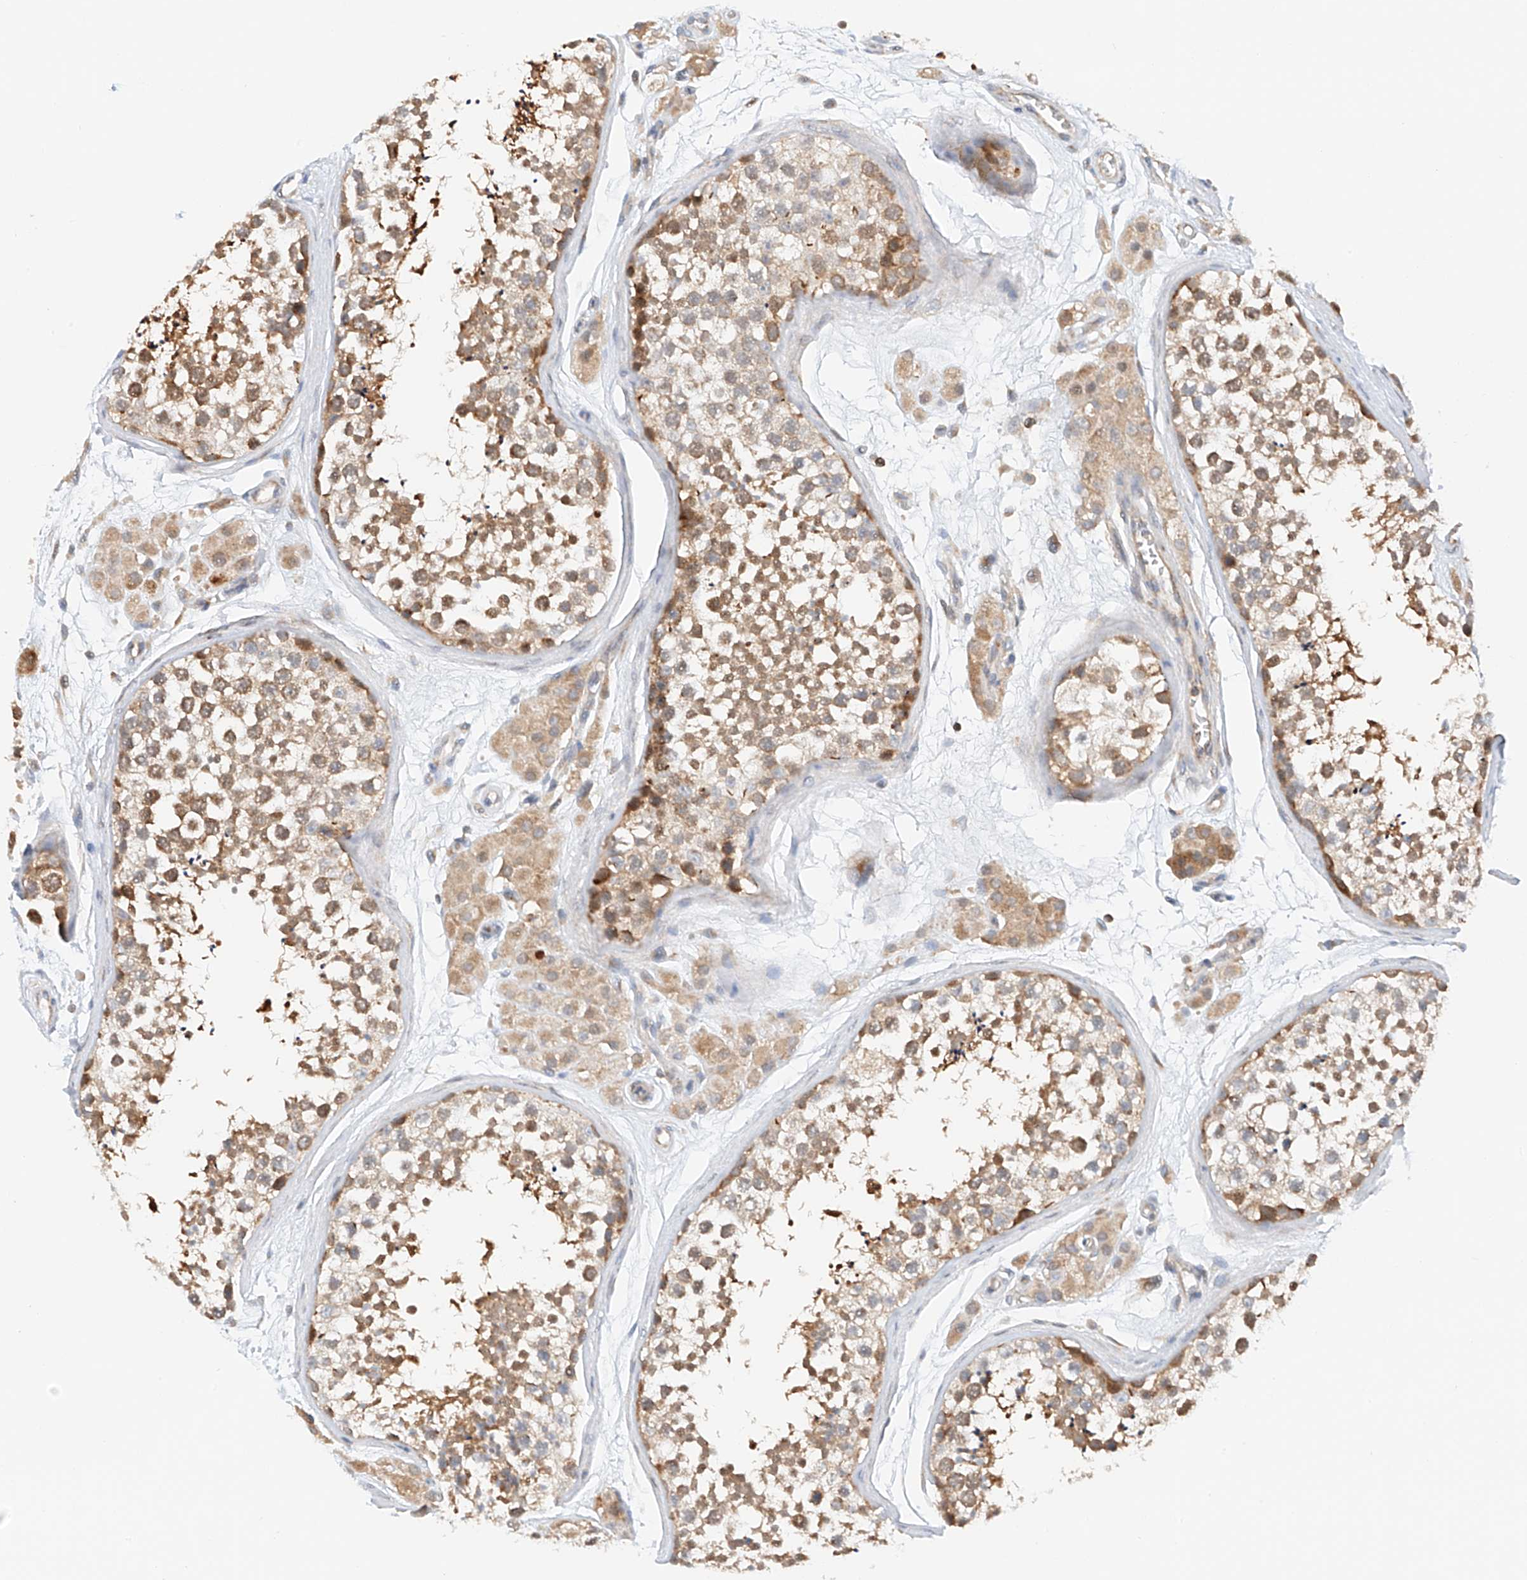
{"staining": {"intensity": "moderate", "quantity": ">75%", "location": "cytoplasmic/membranous"}, "tissue": "testis", "cell_type": "Cells in seminiferous ducts", "image_type": "normal", "snomed": [{"axis": "morphology", "description": "Normal tissue, NOS"}, {"axis": "topography", "description": "Testis"}], "caption": "The micrograph exhibits staining of normal testis, revealing moderate cytoplasmic/membranous protein positivity (brown color) within cells in seminiferous ducts.", "gene": "MFN2", "patient": {"sex": "male", "age": 56}}